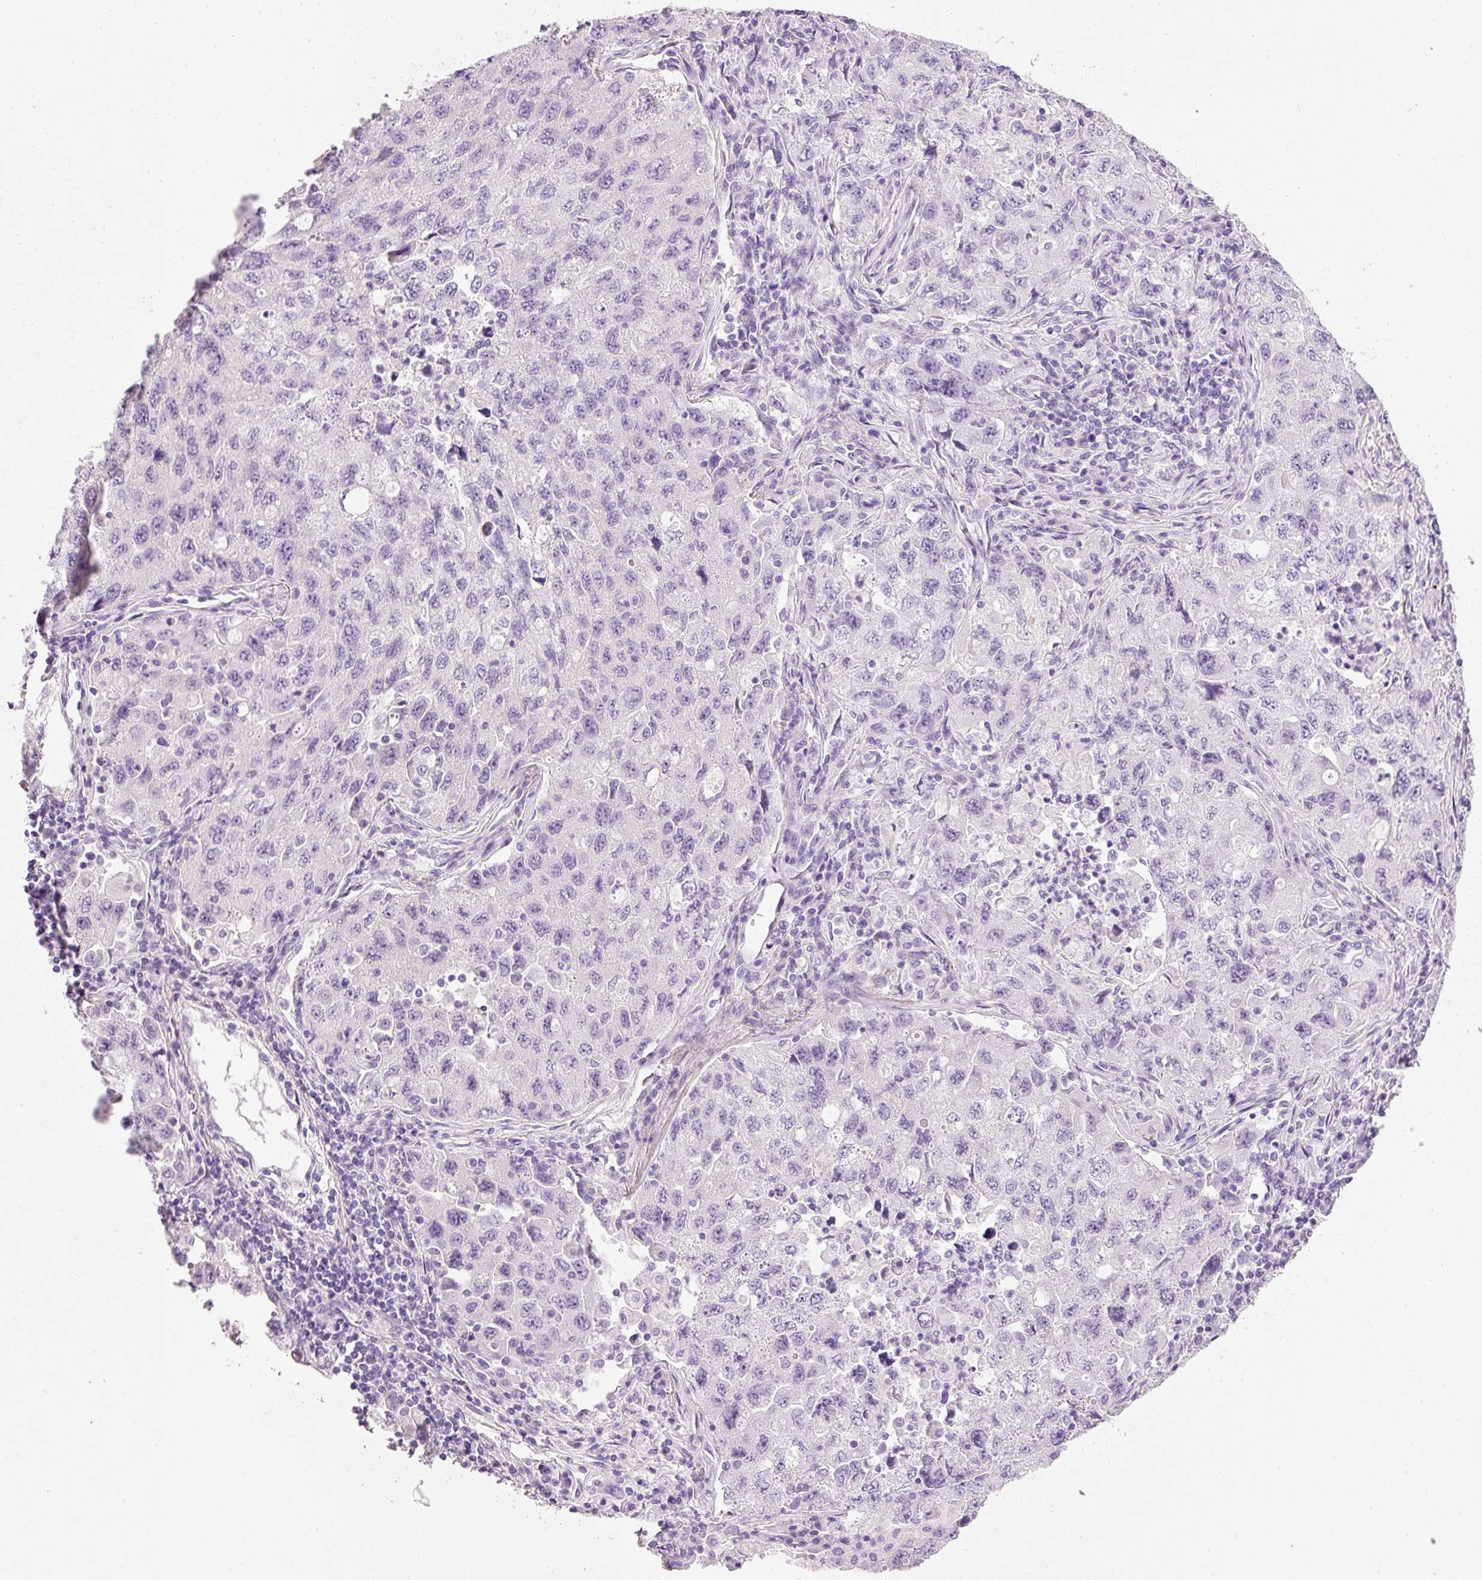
{"staining": {"intensity": "negative", "quantity": "none", "location": "none"}, "tissue": "lung cancer", "cell_type": "Tumor cells", "image_type": "cancer", "snomed": [{"axis": "morphology", "description": "Adenocarcinoma, NOS"}, {"axis": "topography", "description": "Lung"}], "caption": "A histopathology image of human lung cancer (adenocarcinoma) is negative for staining in tumor cells.", "gene": "PDXDC1", "patient": {"sex": "female", "age": 57}}